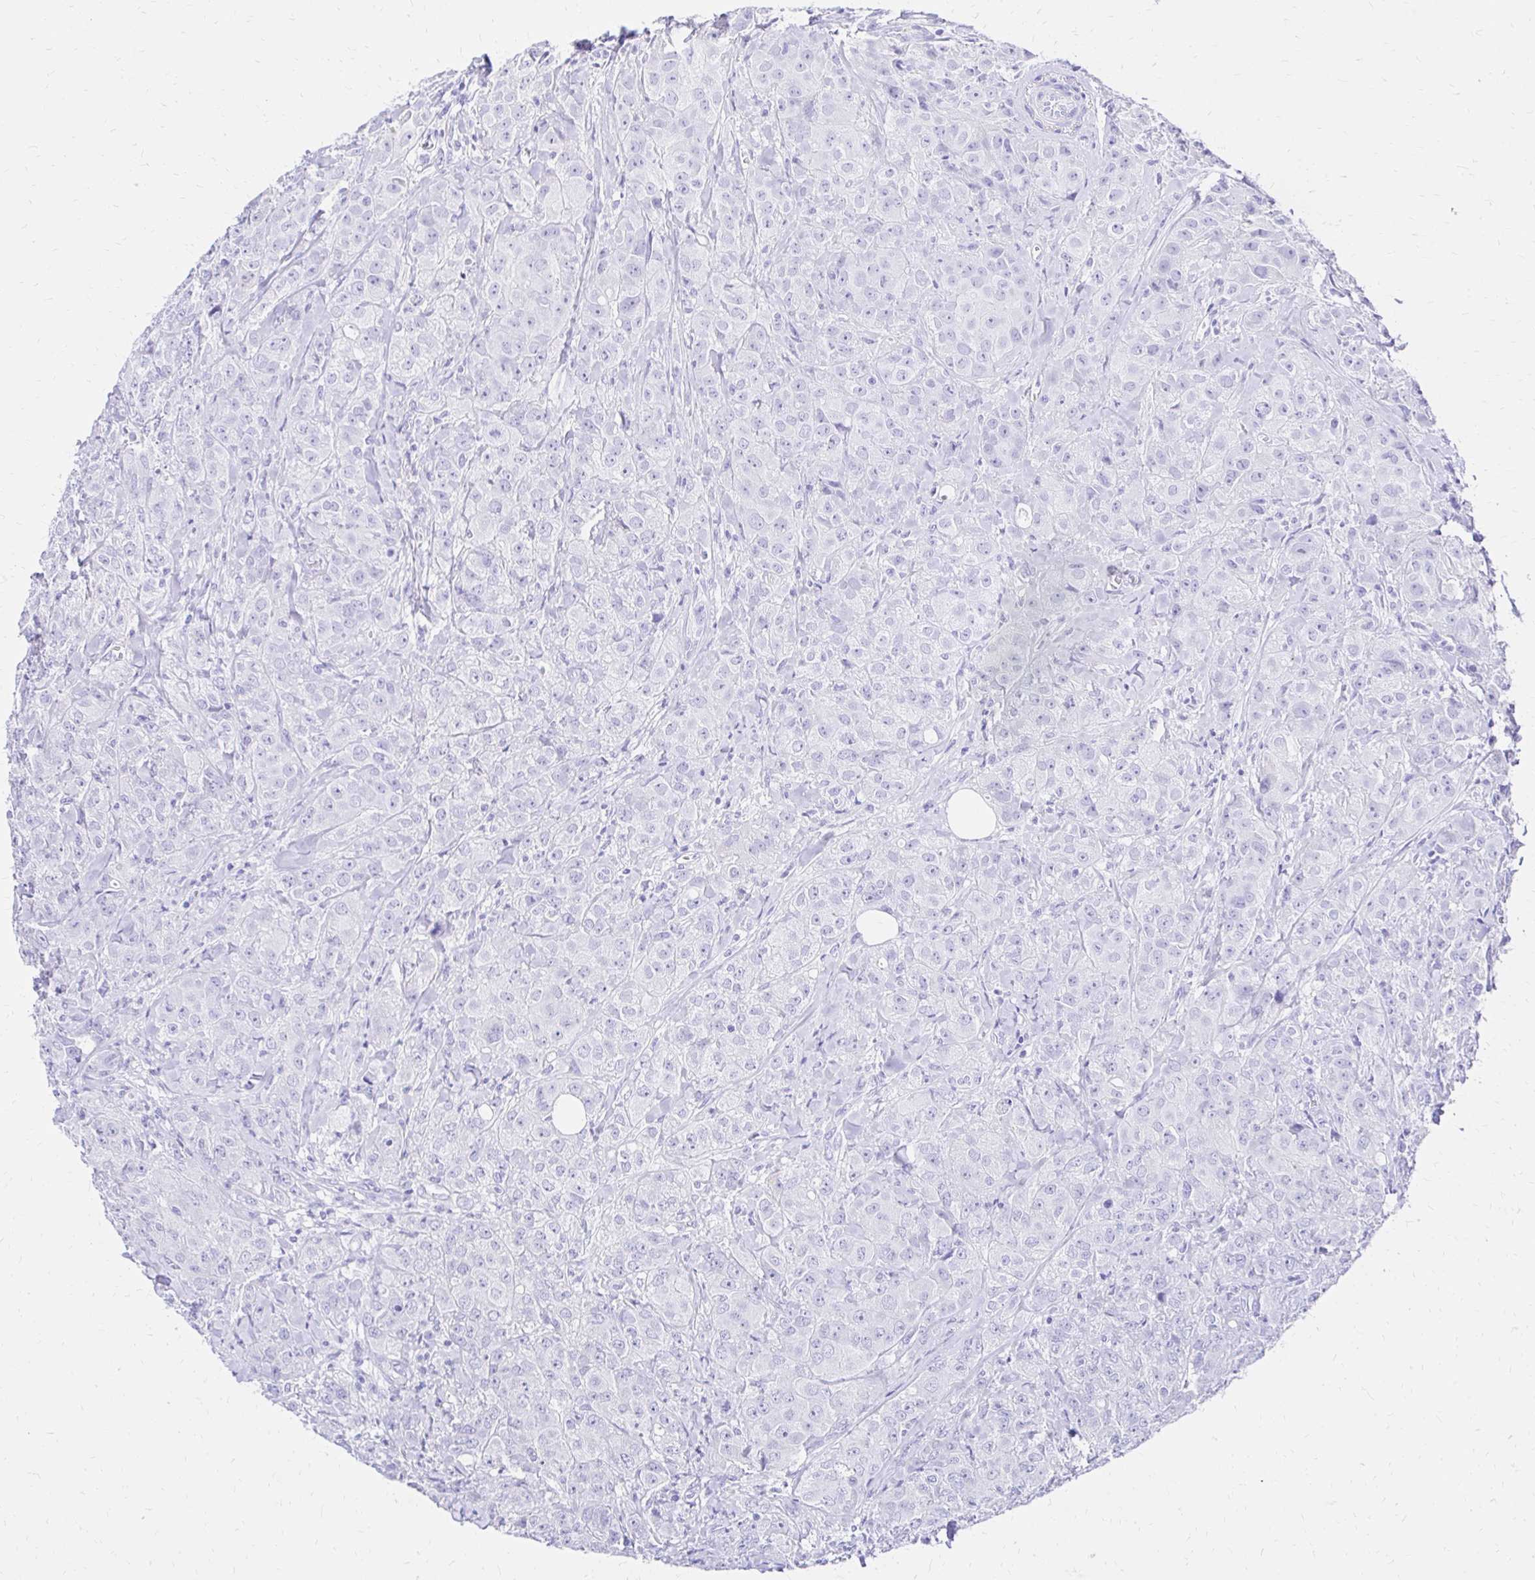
{"staining": {"intensity": "negative", "quantity": "none", "location": "none"}, "tissue": "breast cancer", "cell_type": "Tumor cells", "image_type": "cancer", "snomed": [{"axis": "morphology", "description": "Normal tissue, NOS"}, {"axis": "morphology", "description": "Duct carcinoma"}, {"axis": "topography", "description": "Breast"}], "caption": "There is no significant expression in tumor cells of breast cancer (infiltrating ductal carcinoma).", "gene": "S100G", "patient": {"sex": "female", "age": 43}}